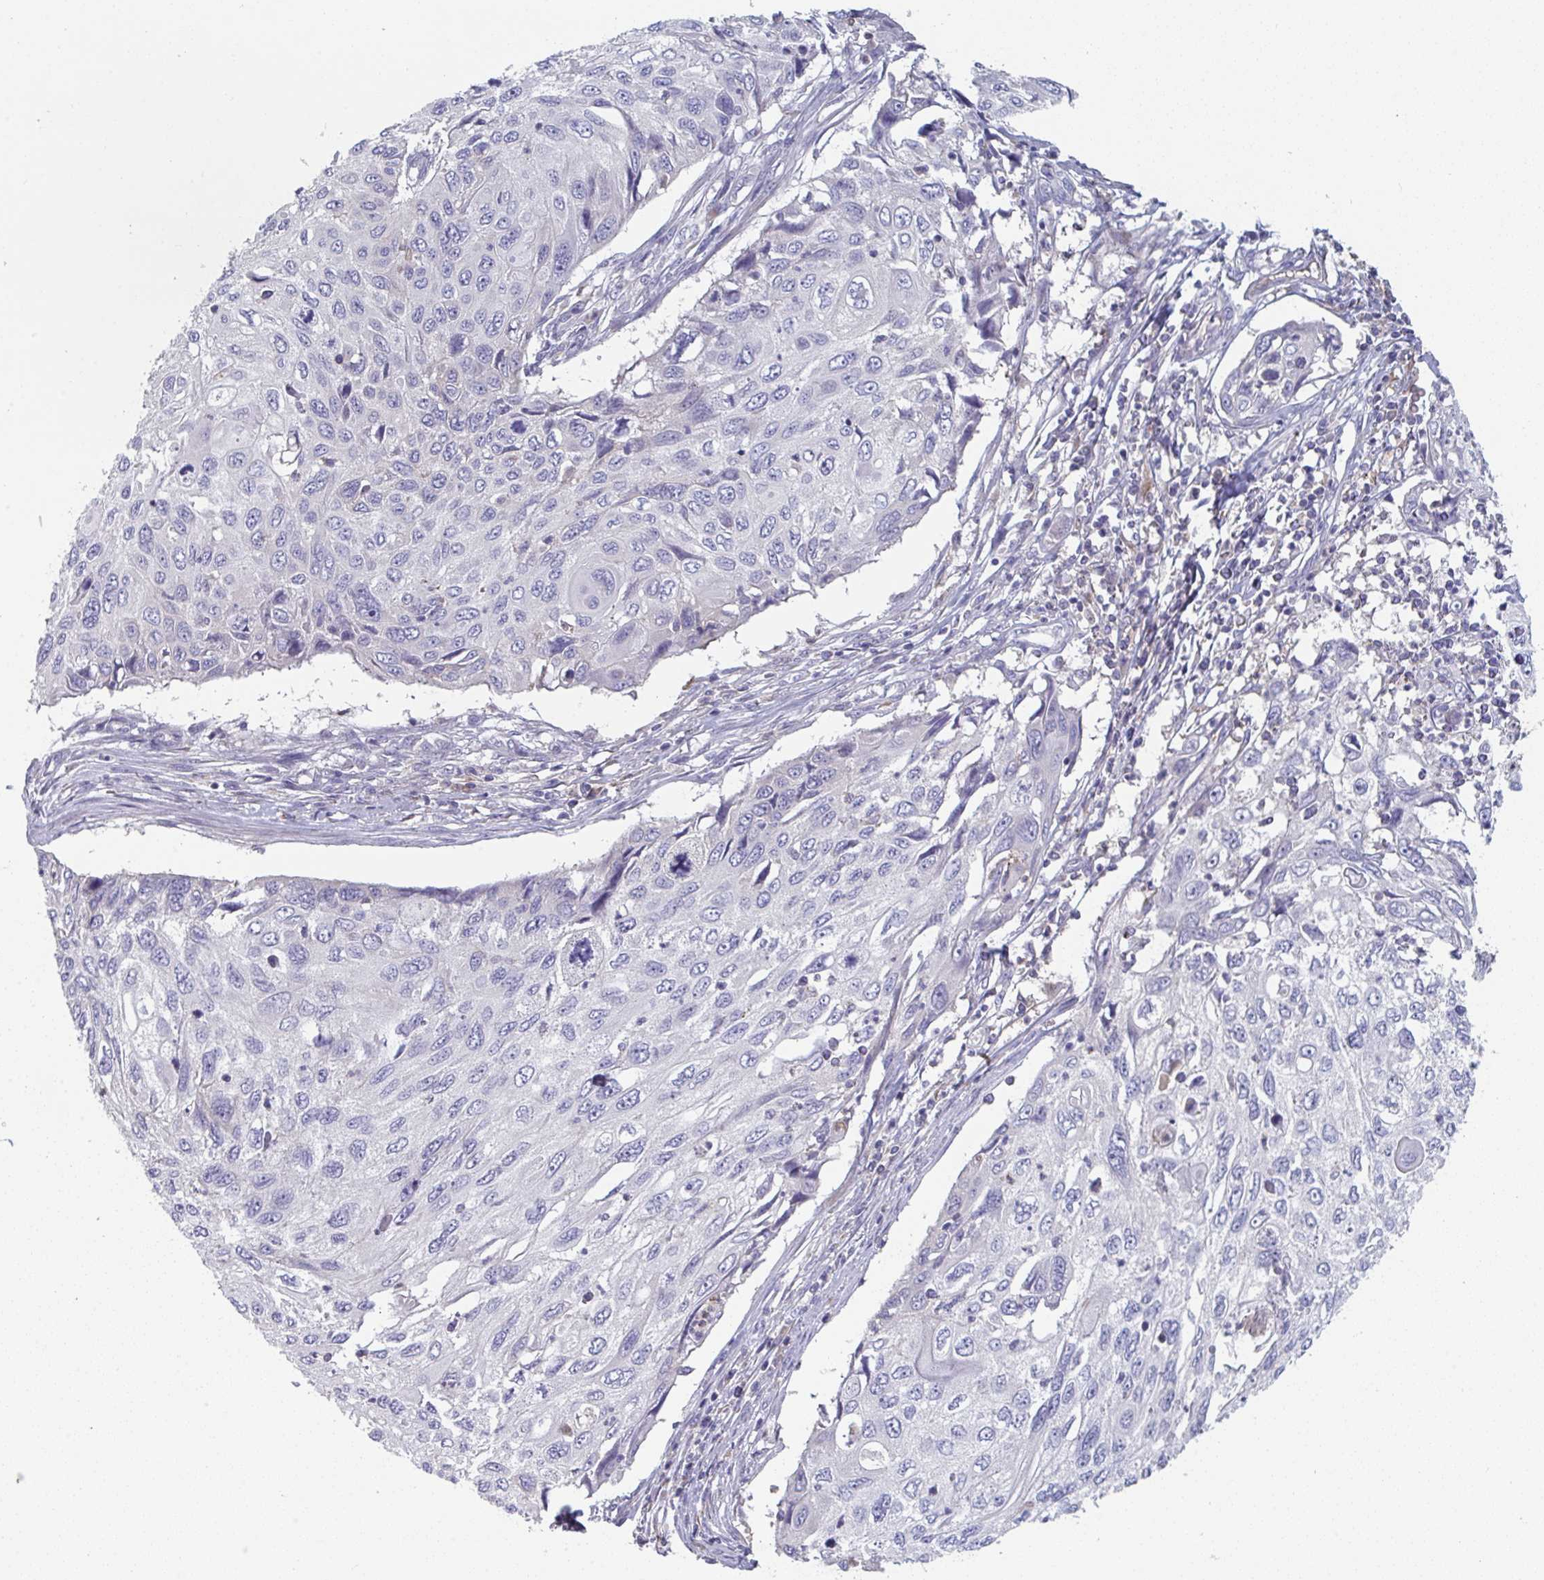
{"staining": {"intensity": "negative", "quantity": "none", "location": "none"}, "tissue": "cervical cancer", "cell_type": "Tumor cells", "image_type": "cancer", "snomed": [{"axis": "morphology", "description": "Squamous cell carcinoma, NOS"}, {"axis": "topography", "description": "Cervix"}], "caption": "The photomicrograph reveals no staining of tumor cells in cervical cancer (squamous cell carcinoma).", "gene": "HGFAC", "patient": {"sex": "female", "age": 70}}